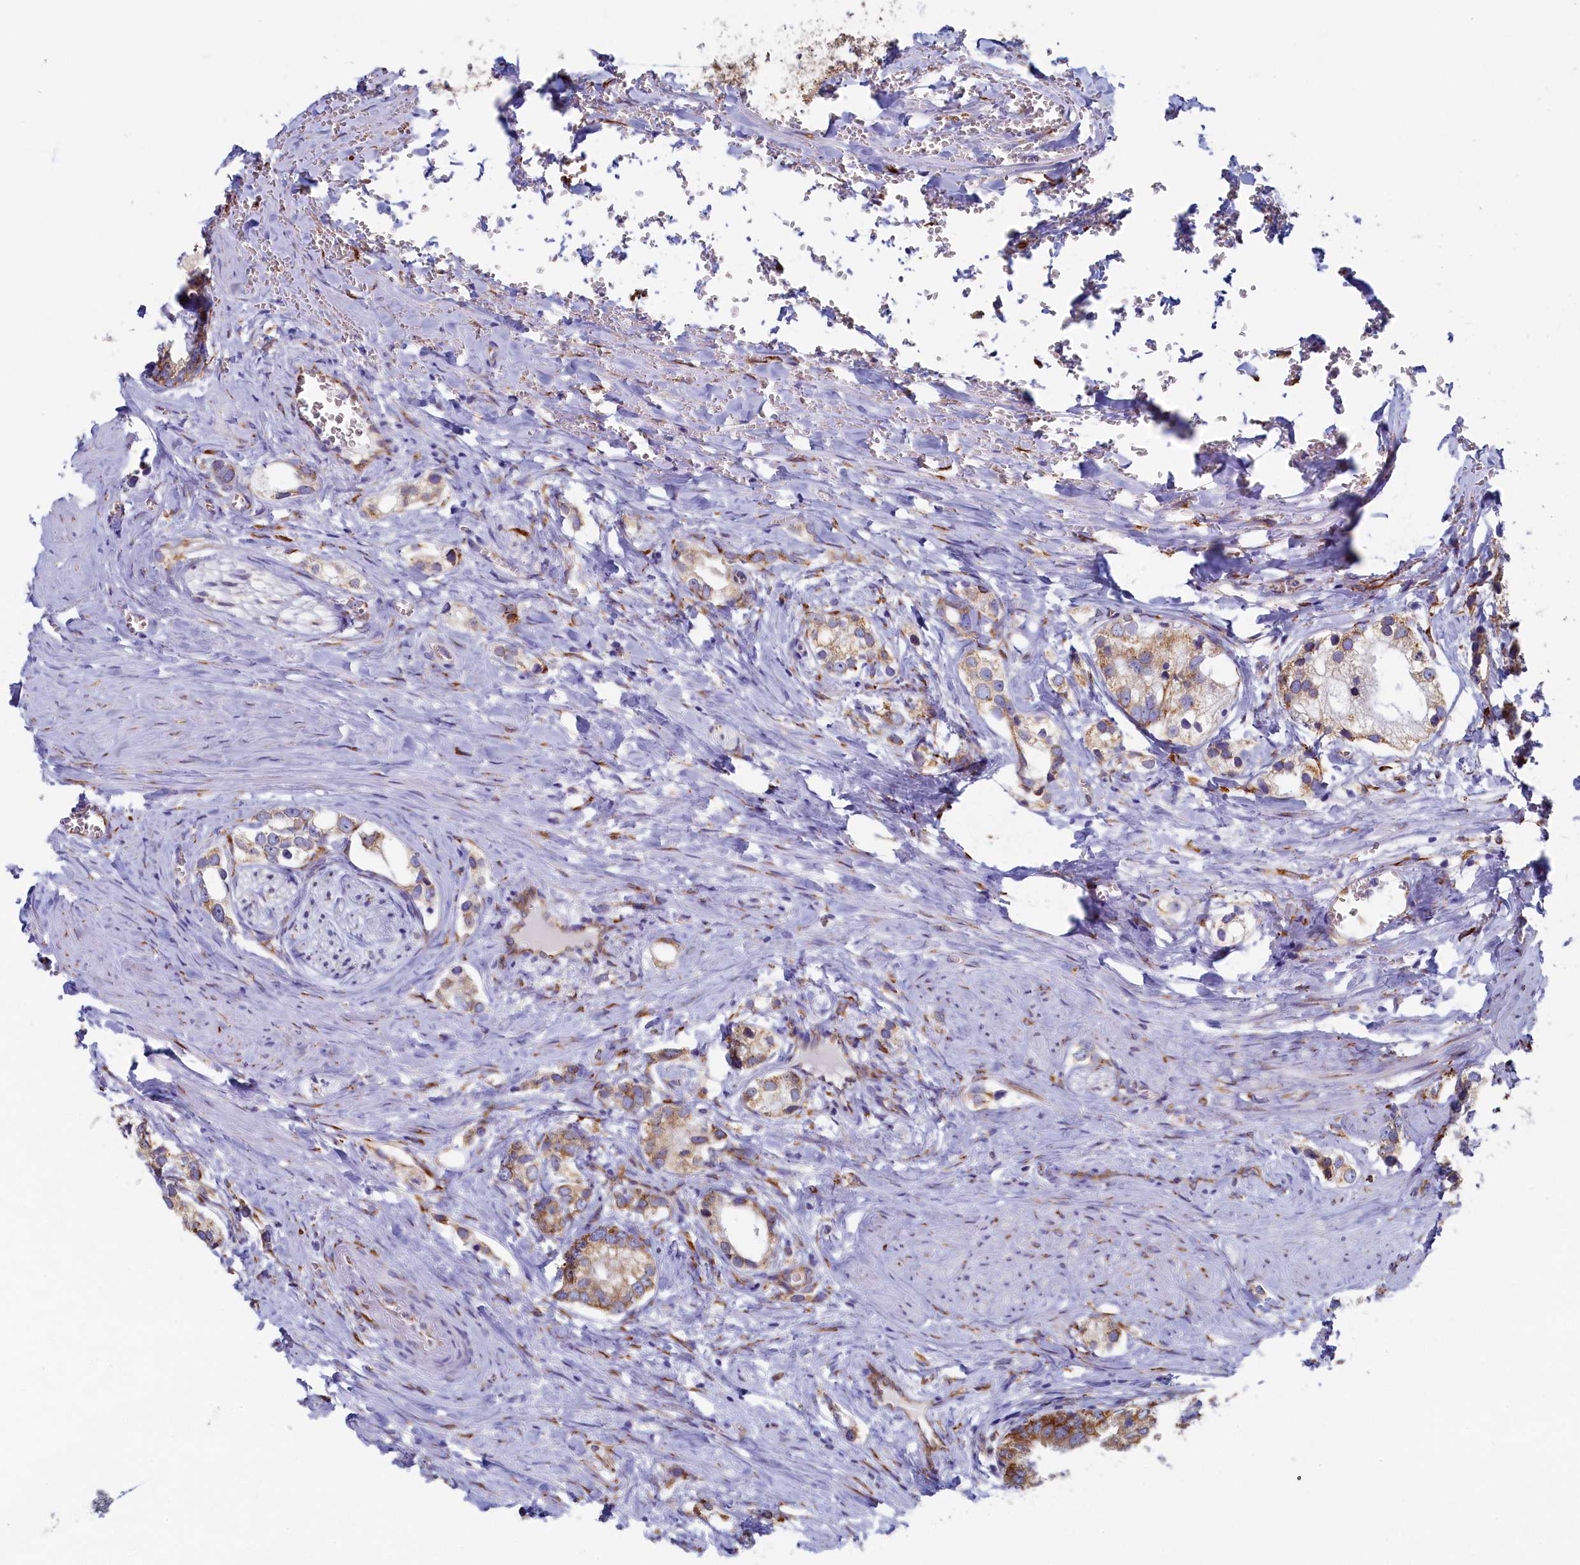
{"staining": {"intensity": "moderate", "quantity": ">75%", "location": "cytoplasmic/membranous"}, "tissue": "prostate cancer", "cell_type": "Tumor cells", "image_type": "cancer", "snomed": [{"axis": "morphology", "description": "Adenocarcinoma, High grade"}, {"axis": "topography", "description": "Prostate"}], "caption": "An IHC image of neoplastic tissue is shown. Protein staining in brown shows moderate cytoplasmic/membranous positivity in prostate cancer within tumor cells. The staining was performed using DAB to visualize the protein expression in brown, while the nuclei were stained in blue with hematoxylin (Magnification: 20x).", "gene": "TMEM18", "patient": {"sex": "male", "age": 66}}